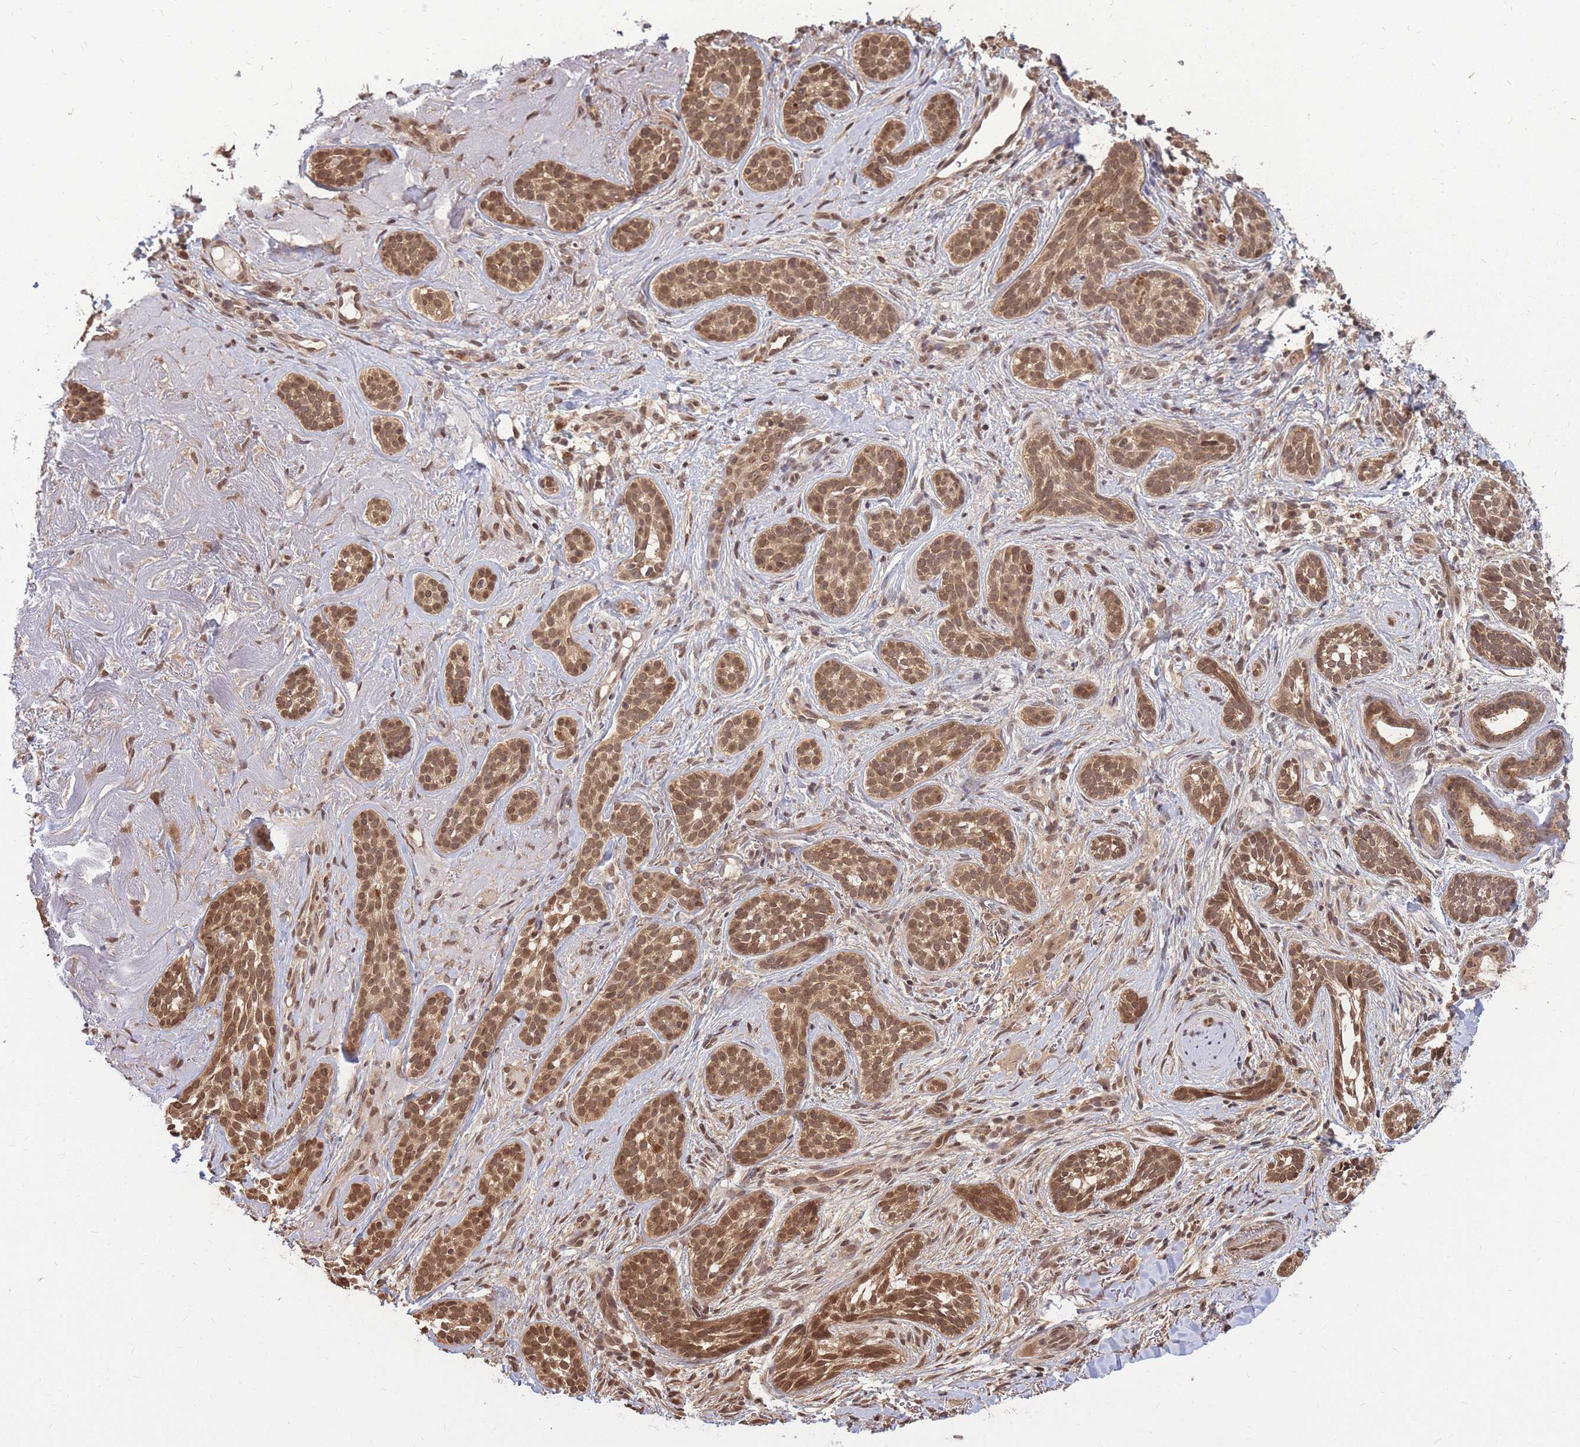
{"staining": {"intensity": "moderate", "quantity": ">75%", "location": "cytoplasmic/membranous,nuclear"}, "tissue": "skin cancer", "cell_type": "Tumor cells", "image_type": "cancer", "snomed": [{"axis": "morphology", "description": "Basal cell carcinoma"}, {"axis": "topography", "description": "Skin"}], "caption": "Tumor cells reveal medium levels of moderate cytoplasmic/membranous and nuclear positivity in approximately >75% of cells in human skin basal cell carcinoma. (Brightfield microscopy of DAB IHC at high magnification).", "gene": "SRA1", "patient": {"sex": "male", "age": 71}}